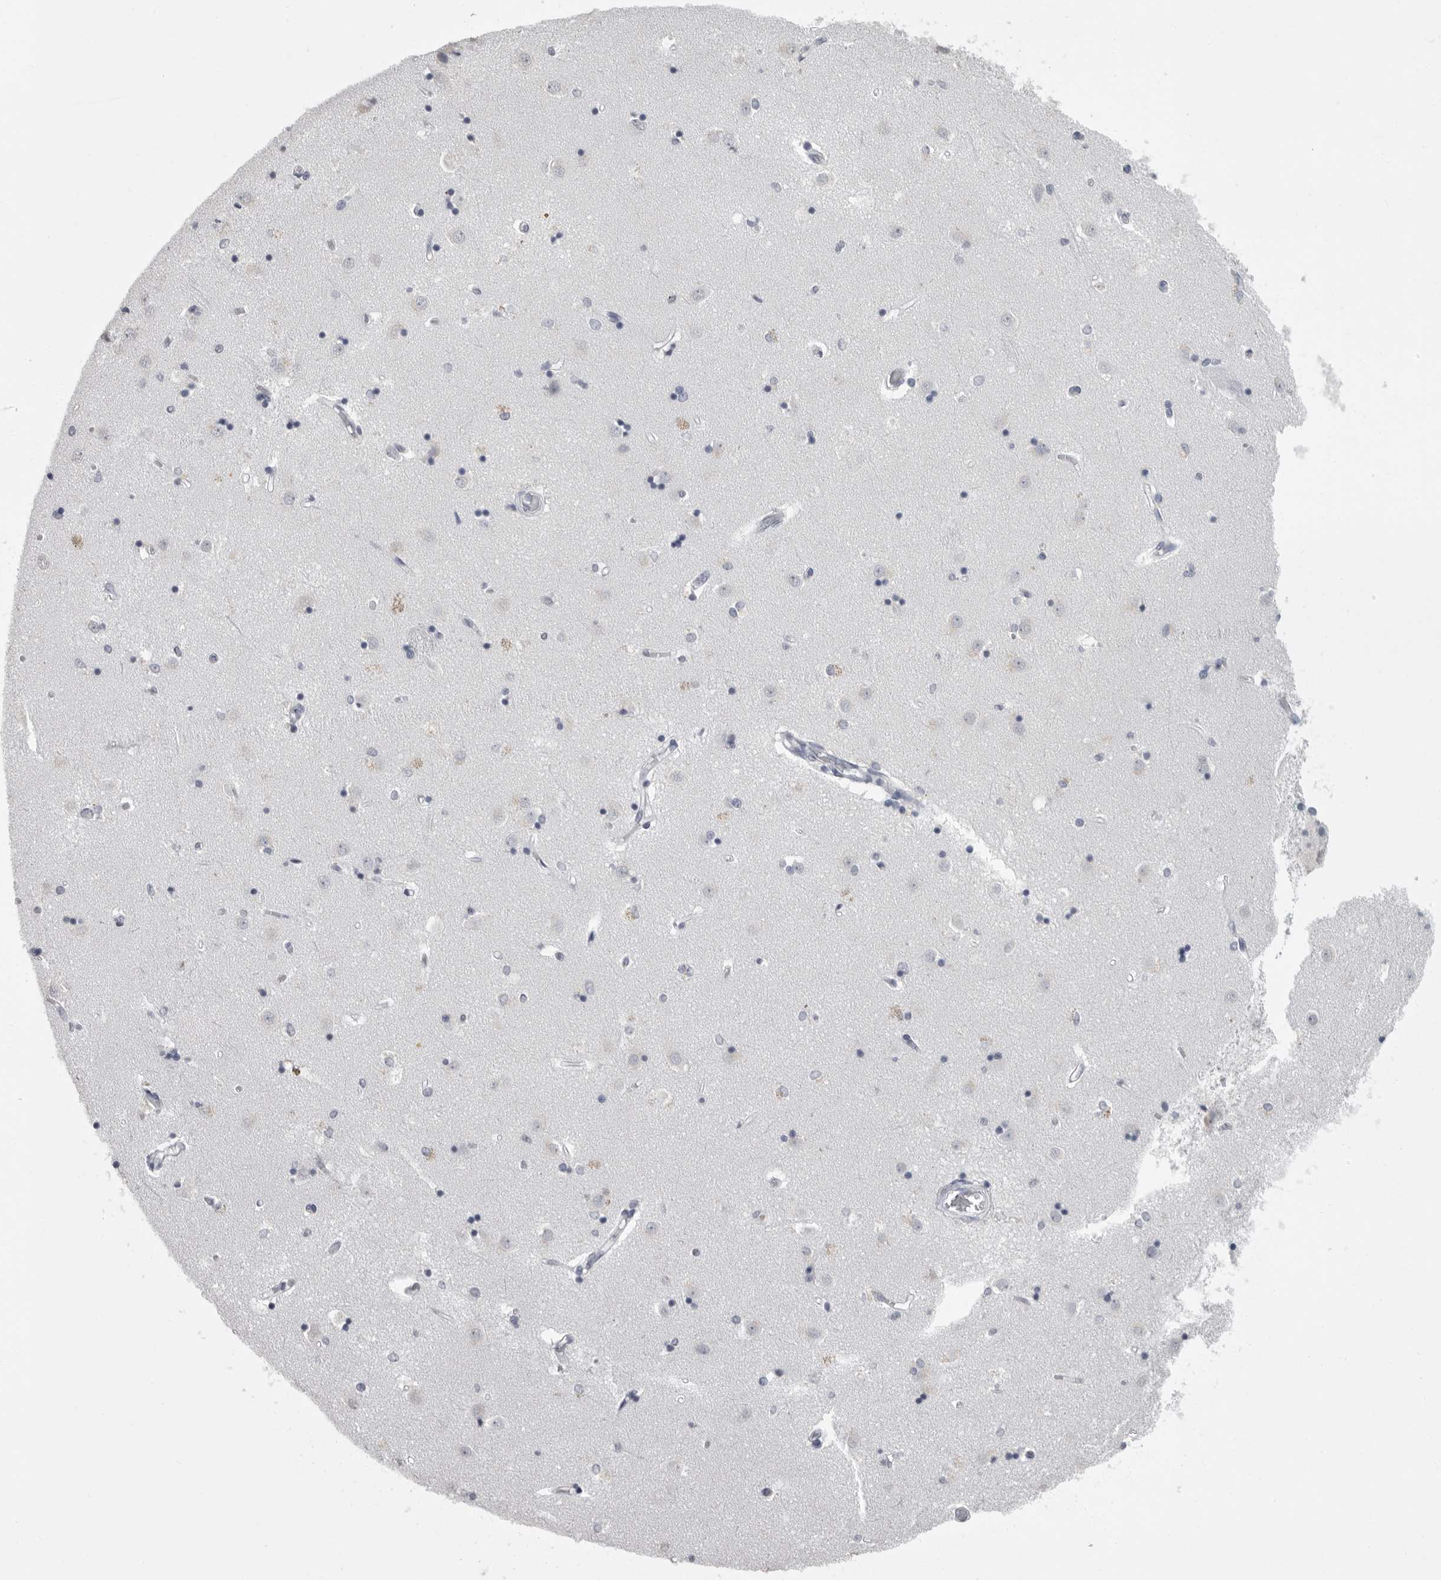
{"staining": {"intensity": "negative", "quantity": "none", "location": "none"}, "tissue": "caudate", "cell_type": "Glial cells", "image_type": "normal", "snomed": [{"axis": "morphology", "description": "Normal tissue, NOS"}, {"axis": "topography", "description": "Lateral ventricle wall"}], "caption": "Human caudate stained for a protein using IHC reveals no expression in glial cells.", "gene": "GNLY", "patient": {"sex": "male", "age": 45}}